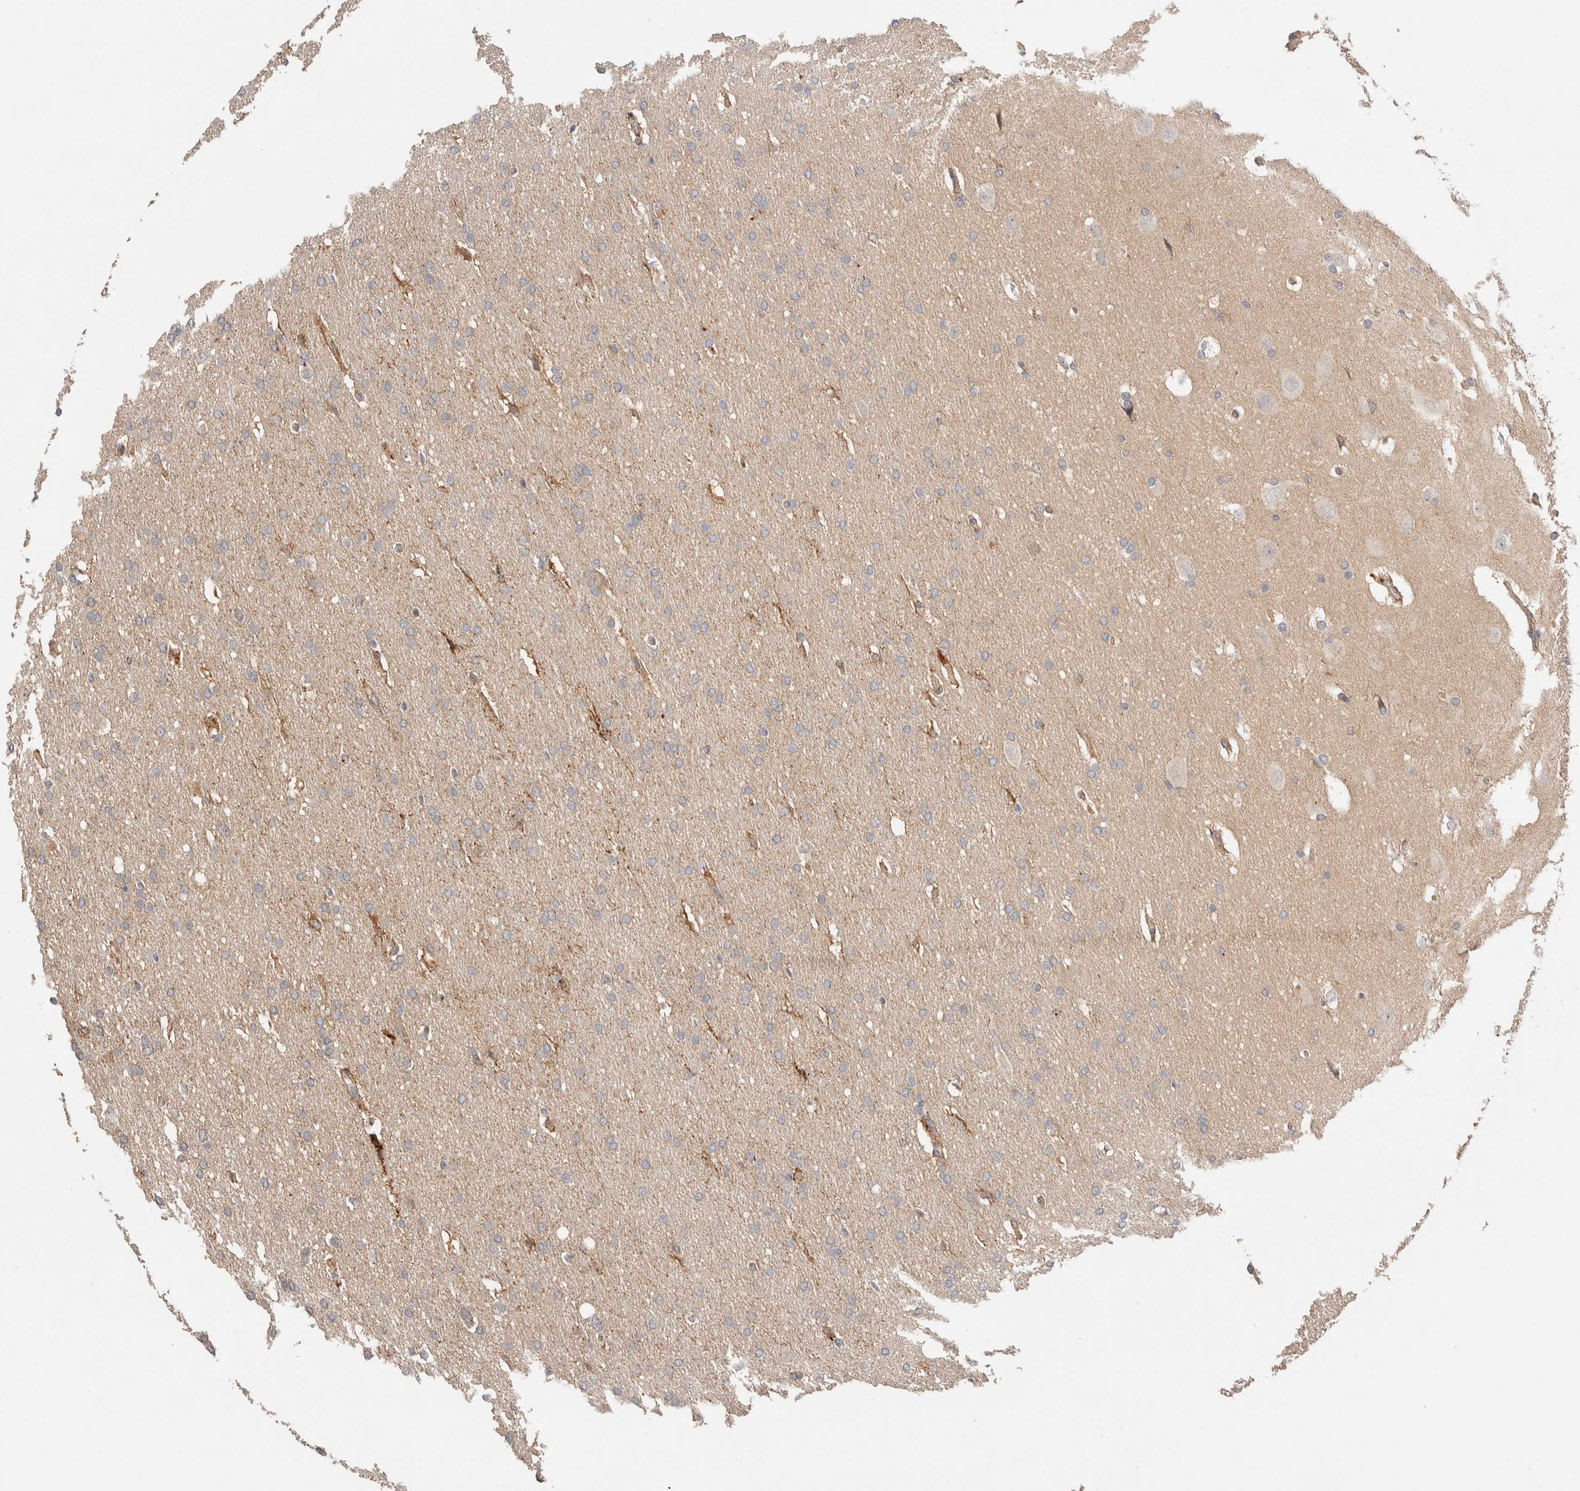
{"staining": {"intensity": "weak", "quantity": "<25%", "location": "cytoplasmic/membranous"}, "tissue": "glioma", "cell_type": "Tumor cells", "image_type": "cancer", "snomed": [{"axis": "morphology", "description": "Glioma, malignant, Low grade"}, {"axis": "topography", "description": "Brain"}], "caption": "This is an immunohistochemistry (IHC) micrograph of human malignant glioma (low-grade). There is no staining in tumor cells.", "gene": "CASK", "patient": {"sex": "female", "age": 37}}